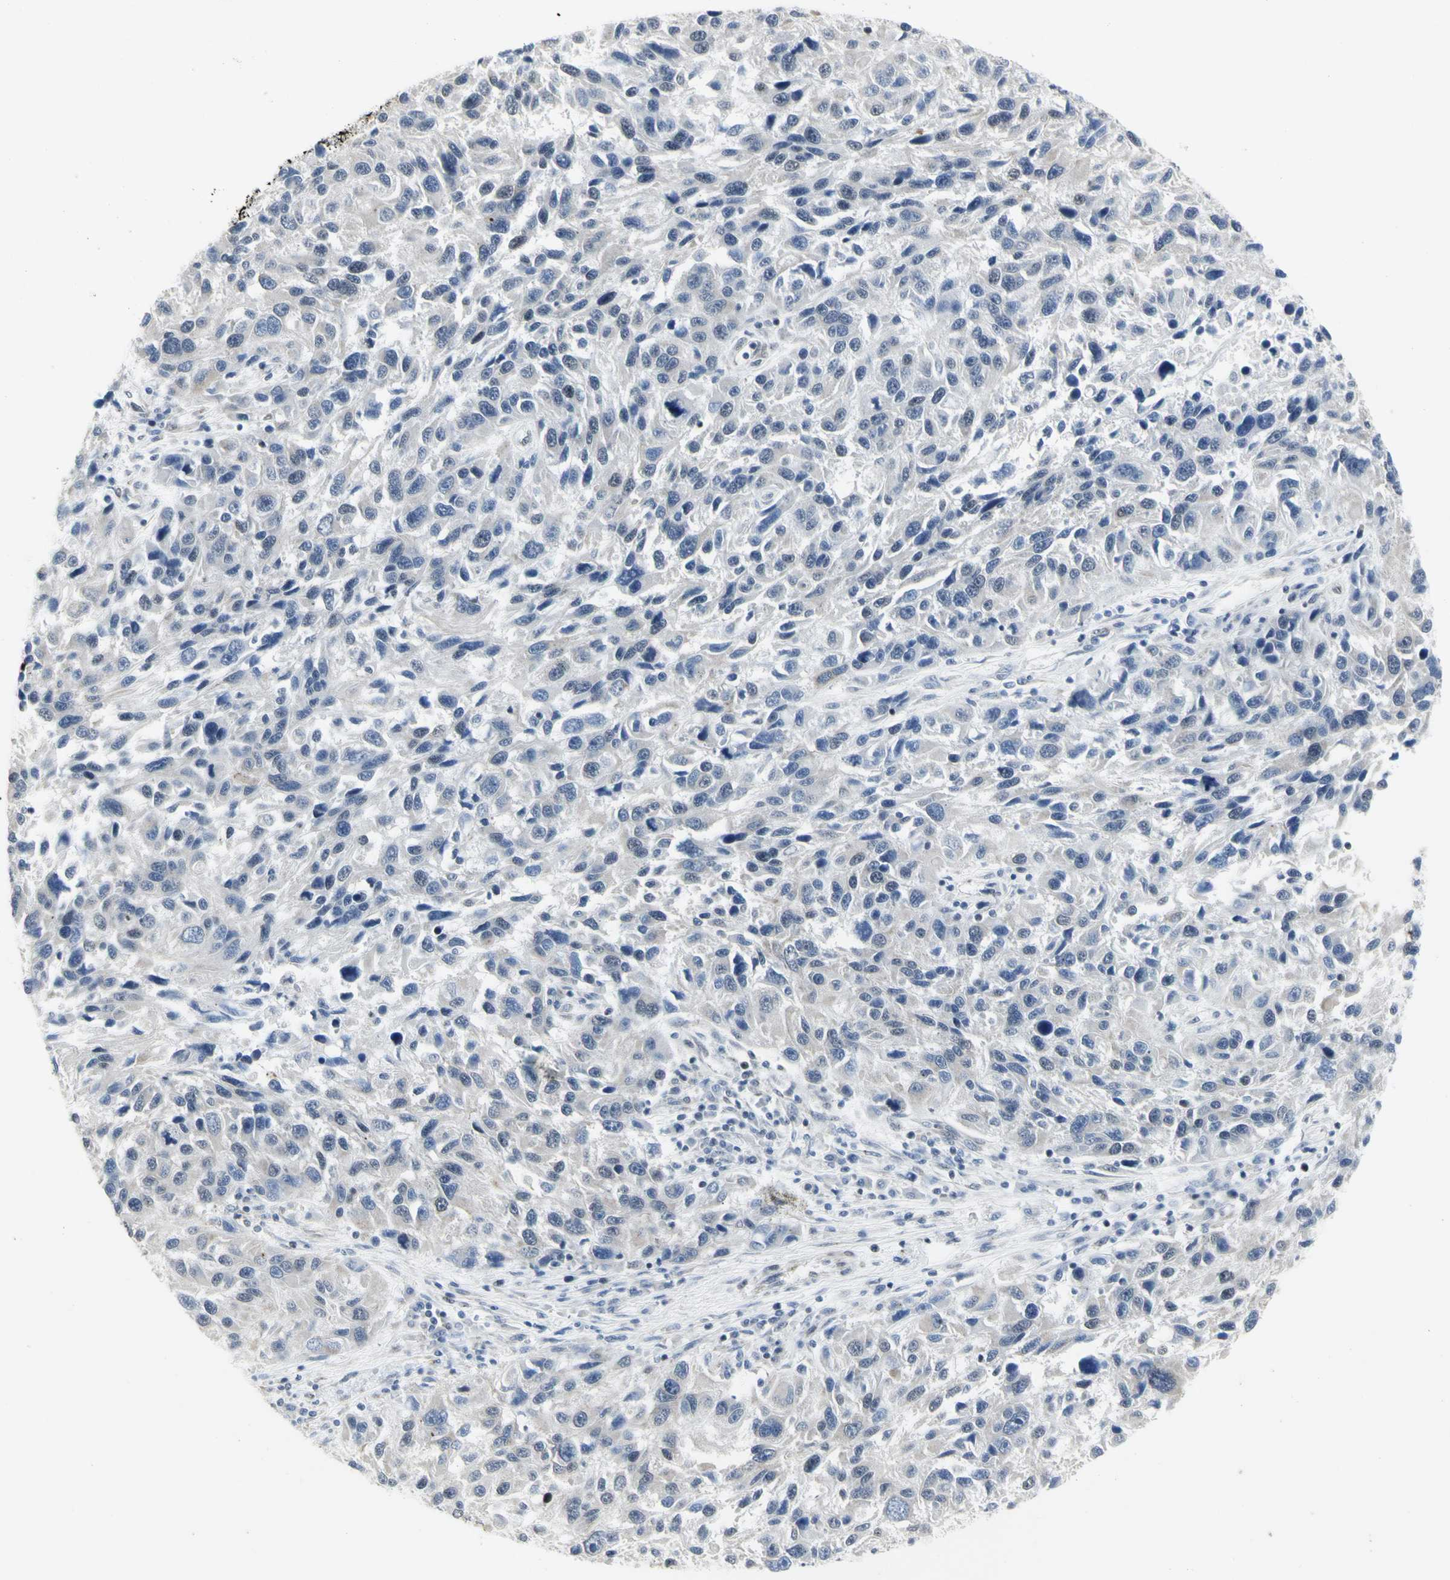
{"staining": {"intensity": "negative", "quantity": "none", "location": "none"}, "tissue": "melanoma", "cell_type": "Tumor cells", "image_type": "cancer", "snomed": [{"axis": "morphology", "description": "Malignant melanoma, NOS"}, {"axis": "topography", "description": "Skin"}], "caption": "High magnification brightfield microscopy of melanoma stained with DAB (brown) and counterstained with hematoxylin (blue): tumor cells show no significant expression.", "gene": "DHRS7B", "patient": {"sex": "male", "age": 53}}